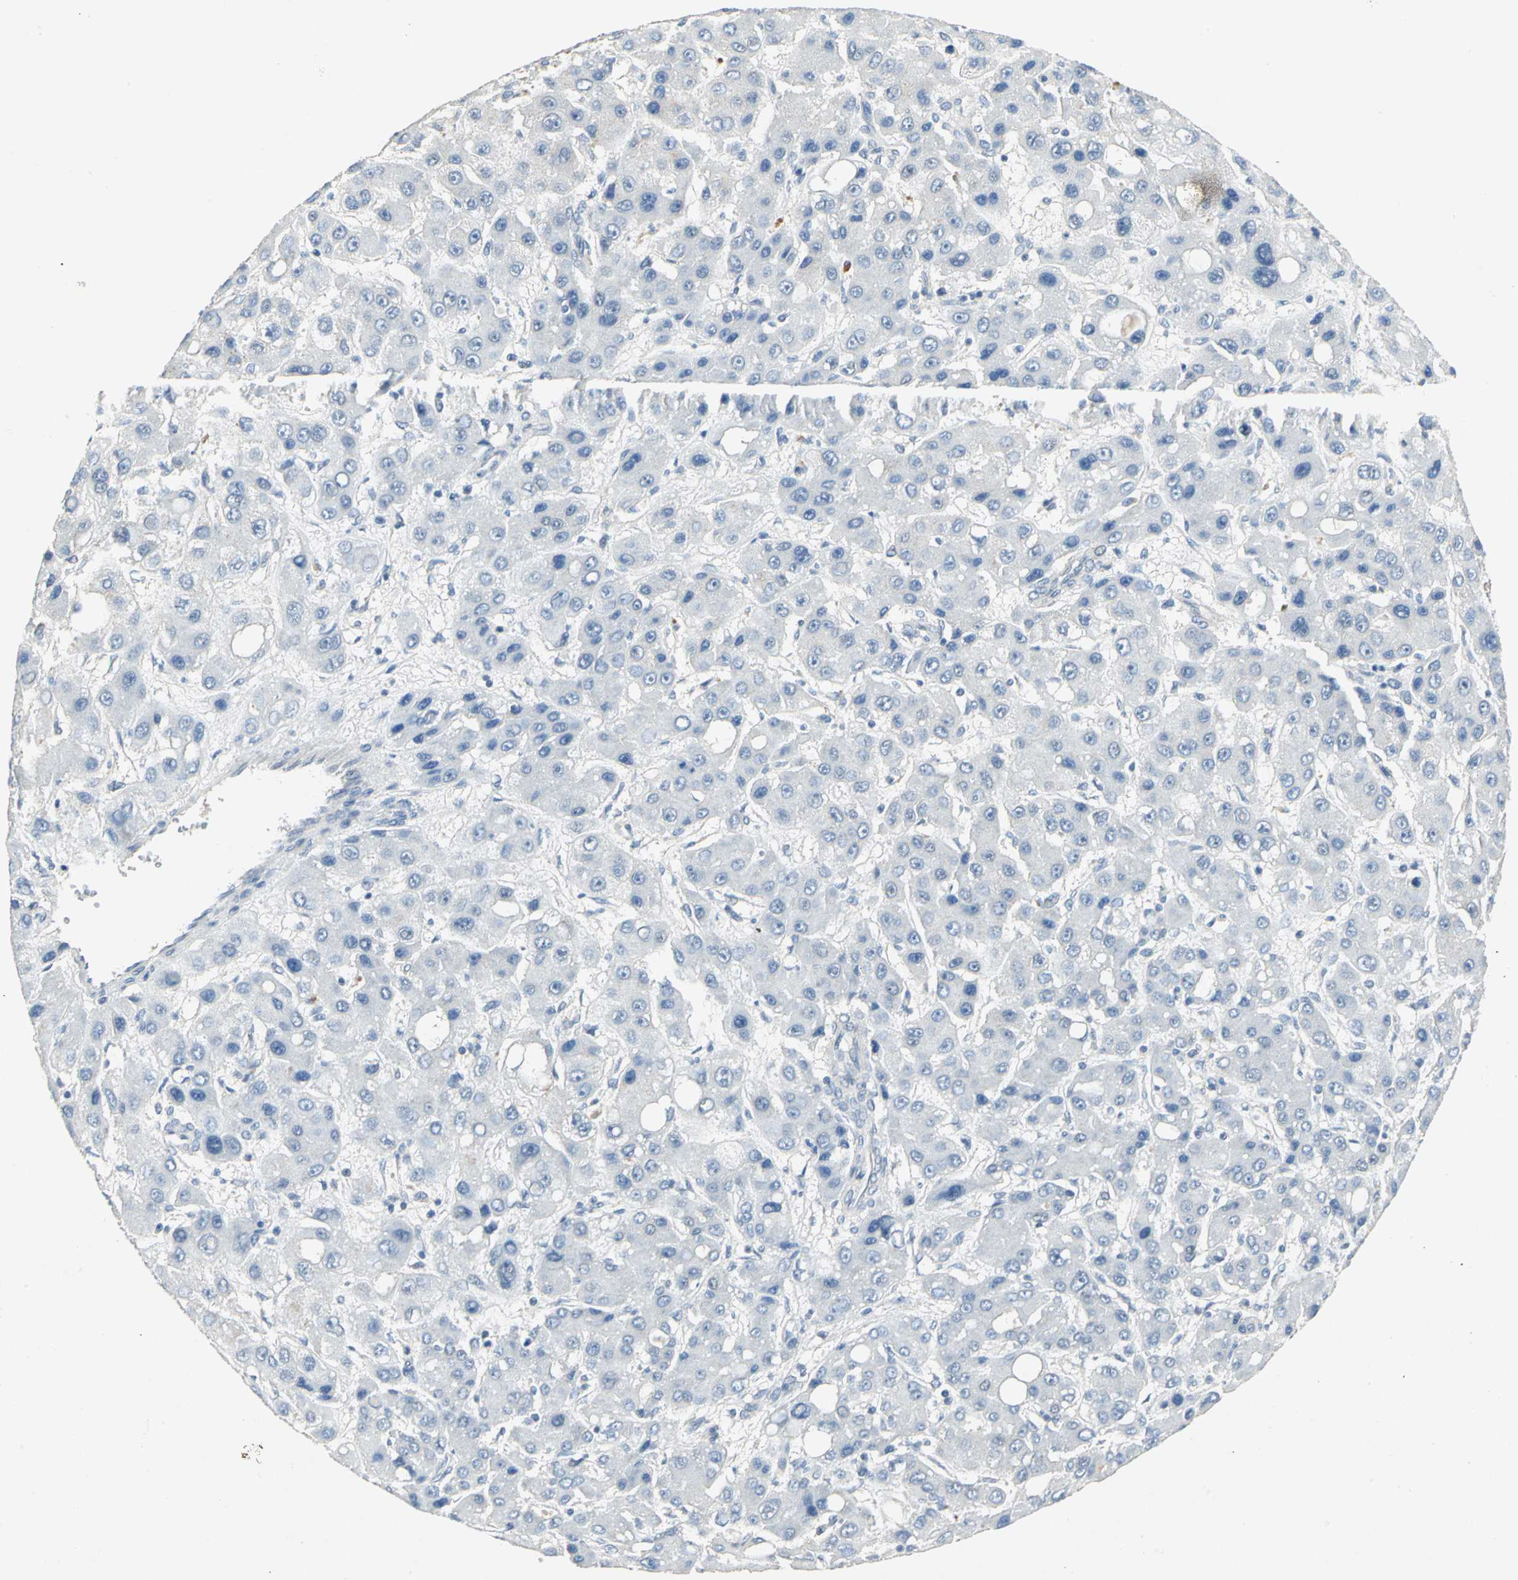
{"staining": {"intensity": "negative", "quantity": "none", "location": "none"}, "tissue": "liver cancer", "cell_type": "Tumor cells", "image_type": "cancer", "snomed": [{"axis": "morphology", "description": "Carcinoma, Hepatocellular, NOS"}, {"axis": "topography", "description": "Liver"}], "caption": "An immunohistochemistry (IHC) photomicrograph of hepatocellular carcinoma (liver) is shown. There is no staining in tumor cells of hepatocellular carcinoma (liver).", "gene": "PPIA", "patient": {"sex": "male", "age": 55}}